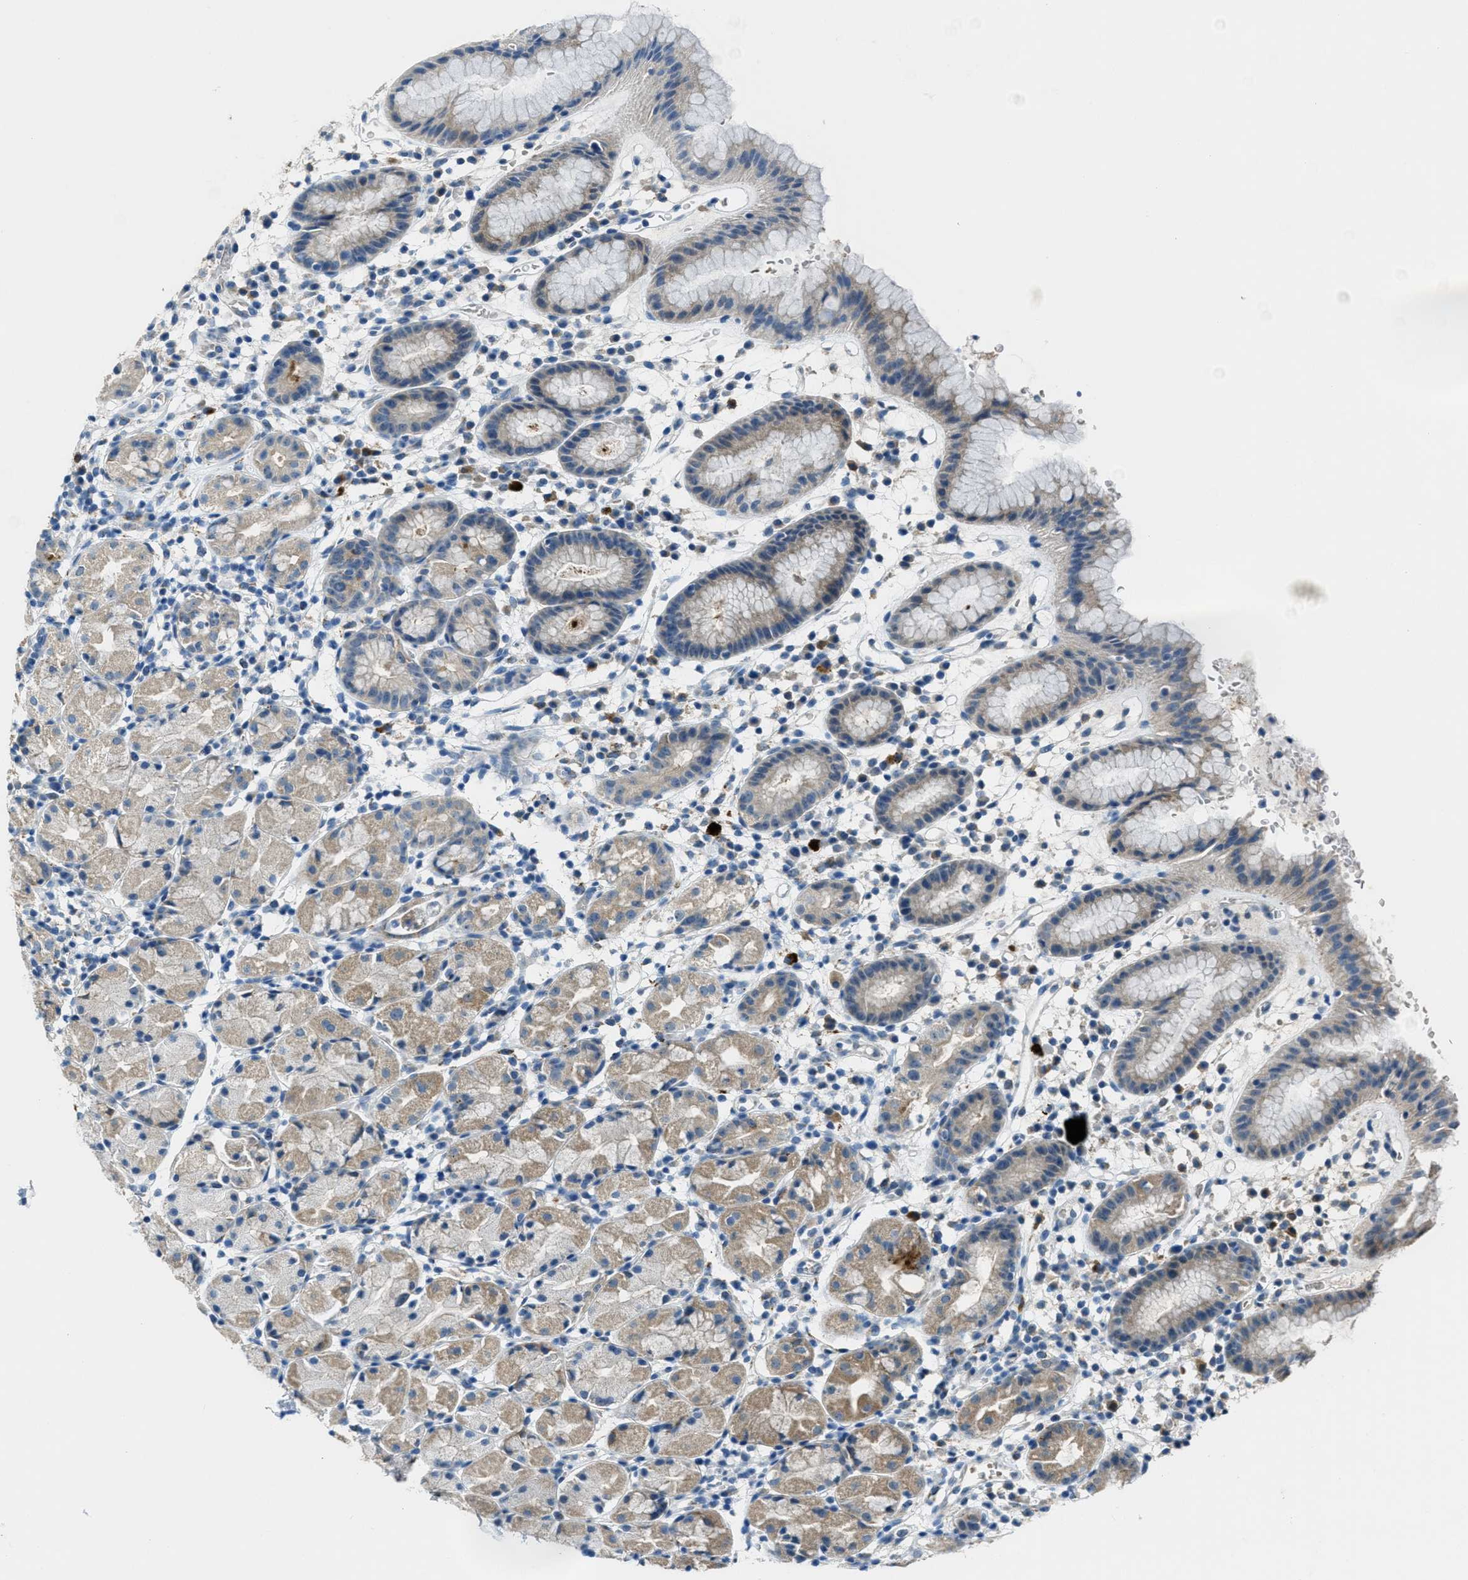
{"staining": {"intensity": "weak", "quantity": "25%-75%", "location": "cytoplasmic/membranous"}, "tissue": "stomach", "cell_type": "Glandular cells", "image_type": "normal", "snomed": [{"axis": "morphology", "description": "Normal tissue, NOS"}, {"axis": "topography", "description": "Stomach"}, {"axis": "topography", "description": "Stomach, lower"}], "caption": "IHC (DAB (3,3'-diaminobenzidine)) staining of unremarkable stomach demonstrates weak cytoplasmic/membranous protein positivity in approximately 25%-75% of glandular cells. The staining was performed using DAB to visualize the protein expression in brown, while the nuclei were stained in blue with hematoxylin (Magnification: 20x).", "gene": "CDON", "patient": {"sex": "female", "age": 75}}